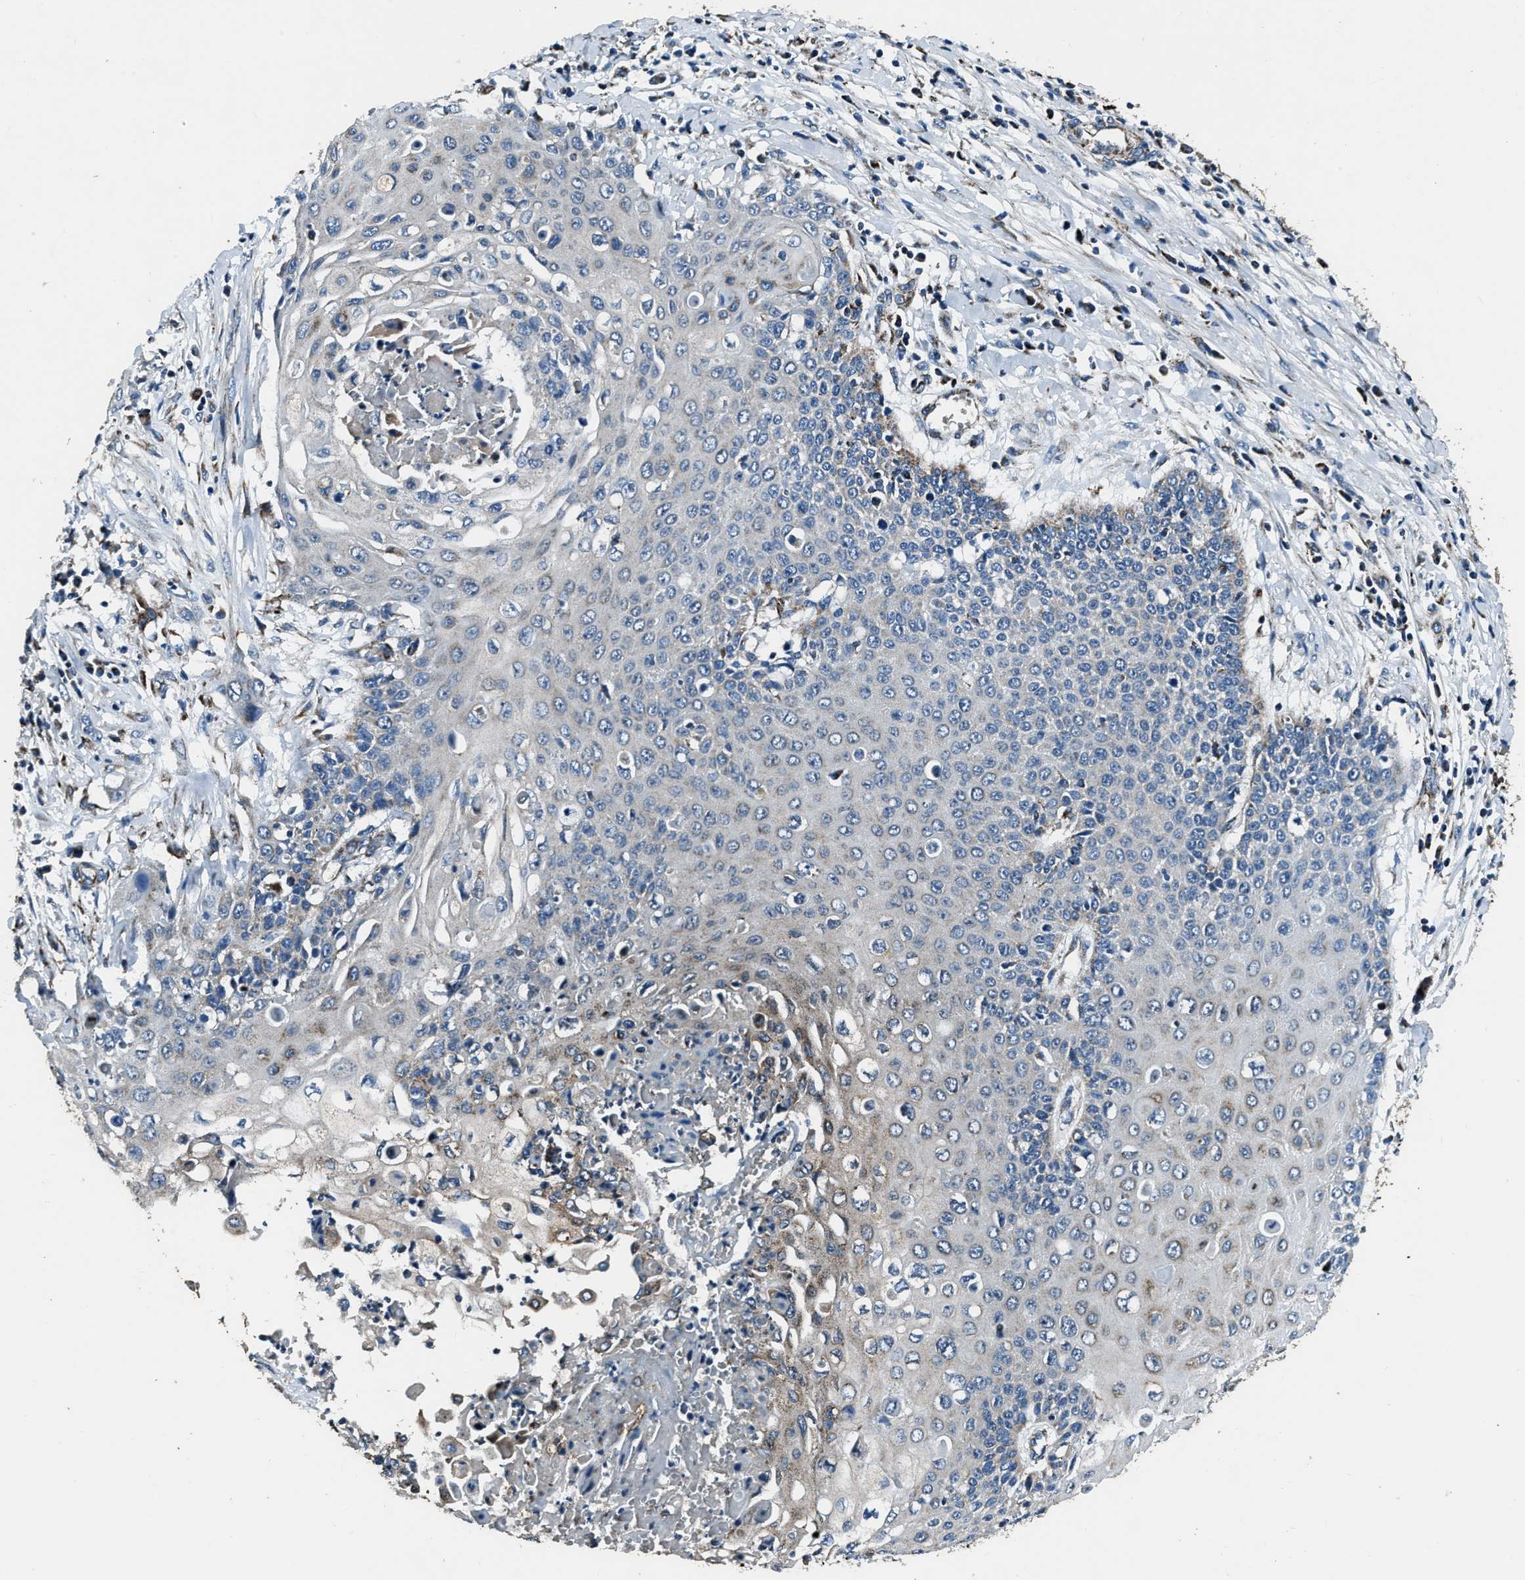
{"staining": {"intensity": "weak", "quantity": "<25%", "location": "cytoplasmic/membranous"}, "tissue": "cervical cancer", "cell_type": "Tumor cells", "image_type": "cancer", "snomed": [{"axis": "morphology", "description": "Squamous cell carcinoma, NOS"}, {"axis": "topography", "description": "Cervix"}], "caption": "DAB (3,3'-diaminobenzidine) immunohistochemical staining of cervical cancer (squamous cell carcinoma) exhibits no significant expression in tumor cells.", "gene": "OGDH", "patient": {"sex": "female", "age": 39}}